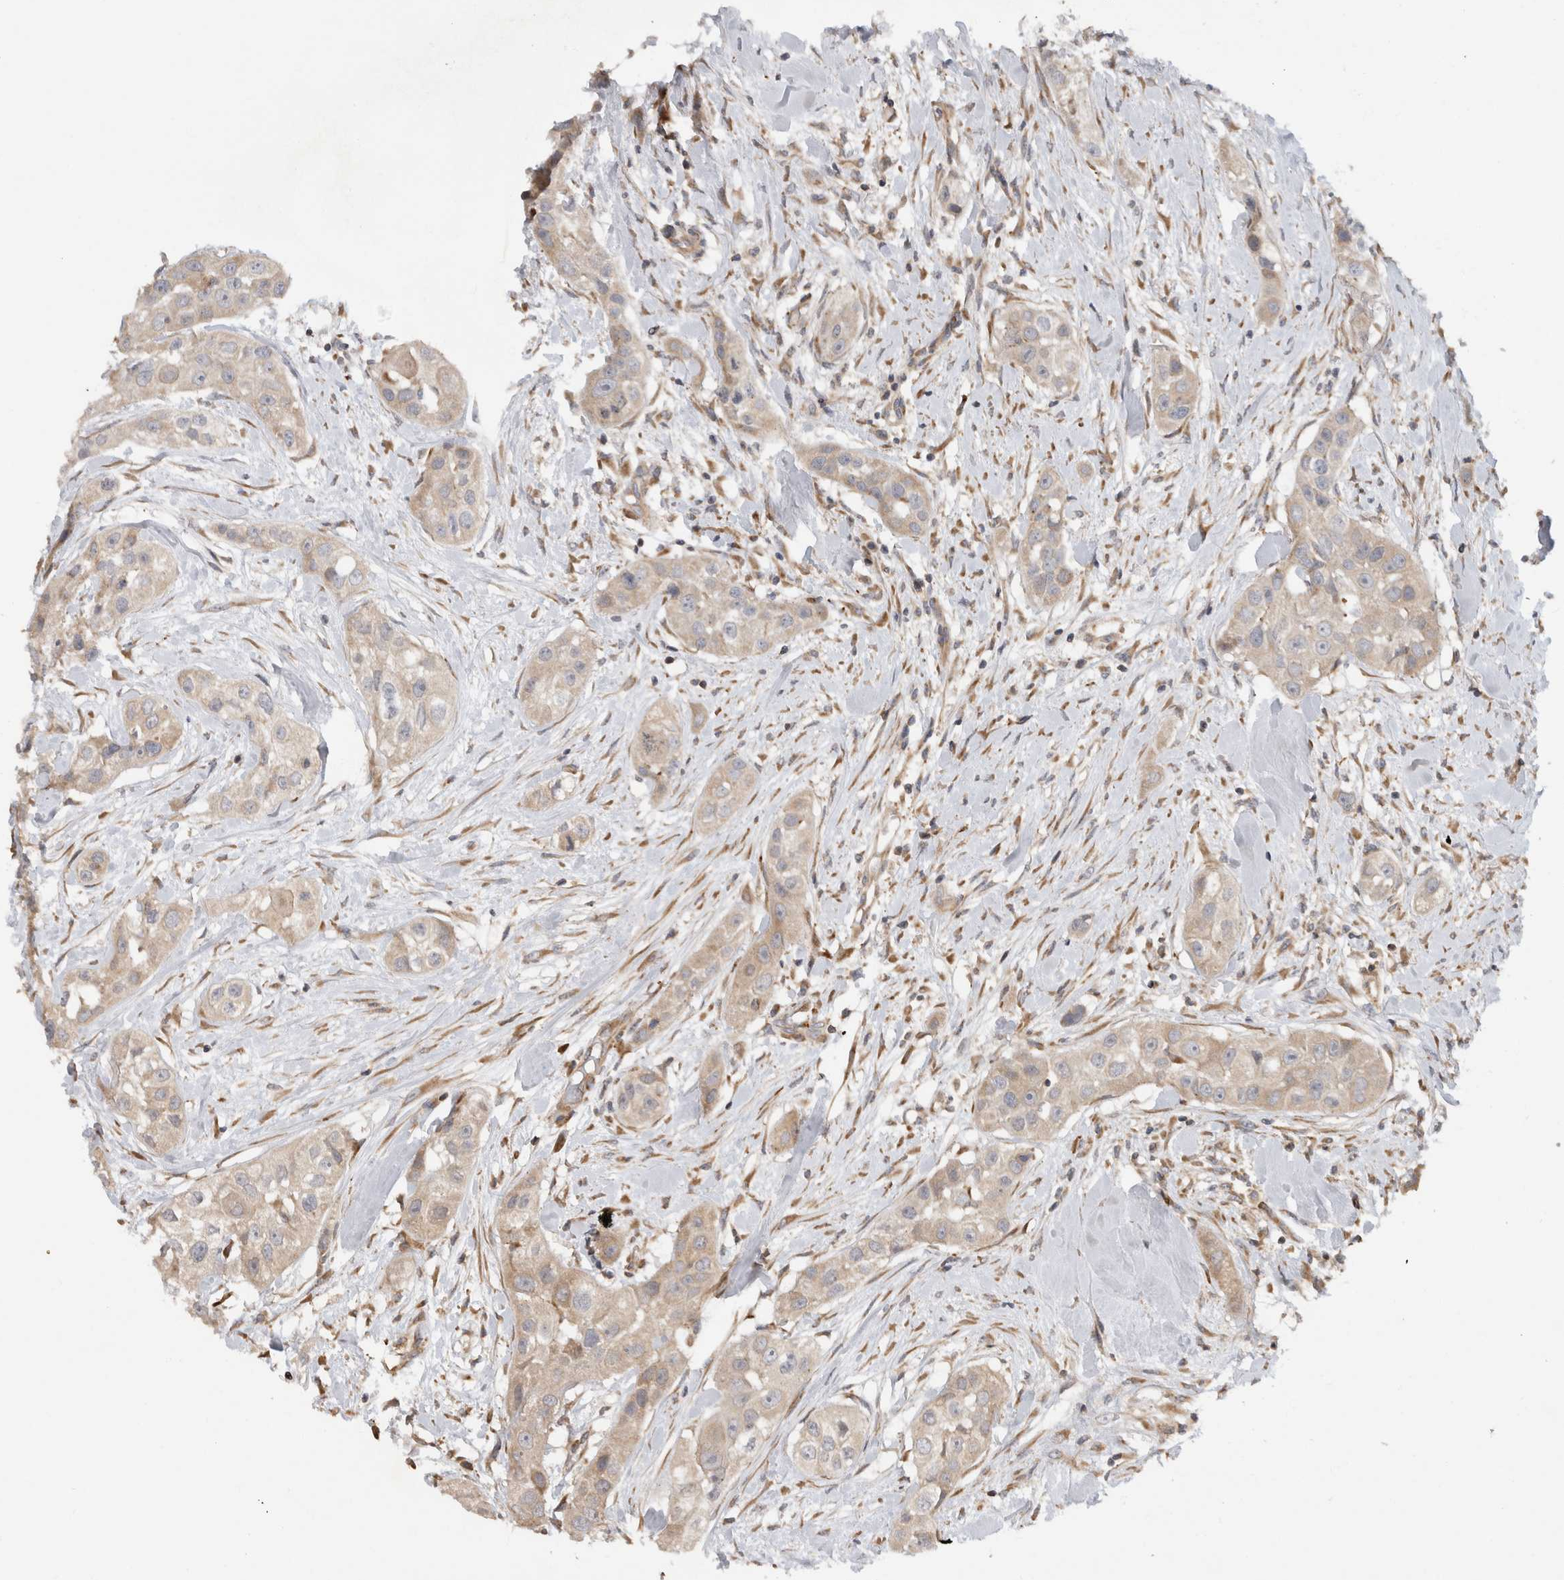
{"staining": {"intensity": "weak", "quantity": ">75%", "location": "cytoplasmic/membranous"}, "tissue": "head and neck cancer", "cell_type": "Tumor cells", "image_type": "cancer", "snomed": [{"axis": "morphology", "description": "Normal tissue, NOS"}, {"axis": "morphology", "description": "Squamous cell carcinoma, NOS"}, {"axis": "topography", "description": "Skeletal muscle"}, {"axis": "topography", "description": "Head-Neck"}], "caption": "Head and neck cancer was stained to show a protein in brown. There is low levels of weak cytoplasmic/membranous staining in about >75% of tumor cells.", "gene": "PARP6", "patient": {"sex": "male", "age": 51}}